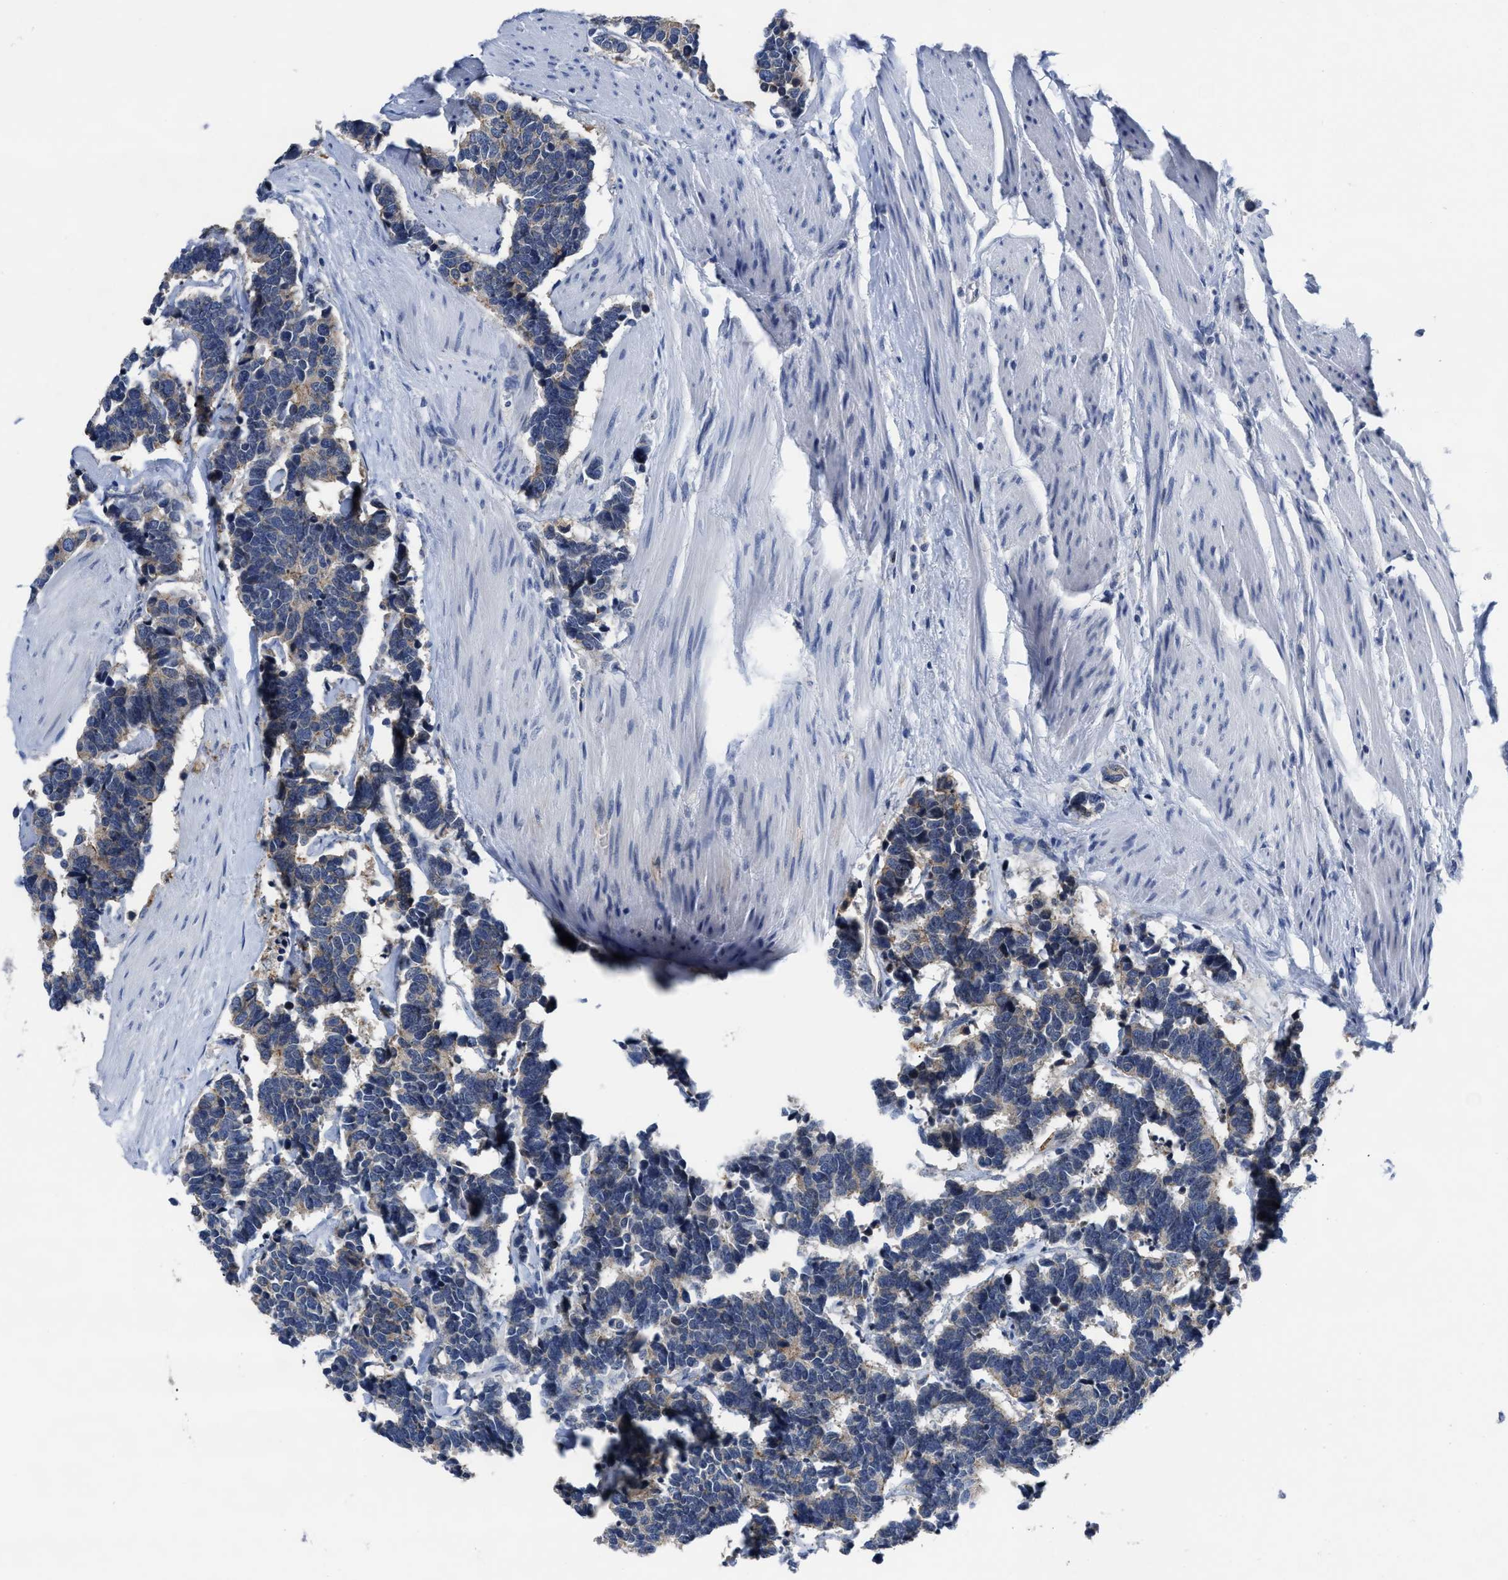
{"staining": {"intensity": "weak", "quantity": "<25%", "location": "cytoplasmic/membranous"}, "tissue": "carcinoid", "cell_type": "Tumor cells", "image_type": "cancer", "snomed": [{"axis": "morphology", "description": "Carcinoma, NOS"}, {"axis": "morphology", "description": "Carcinoid, malignant, NOS"}, {"axis": "topography", "description": "Urinary bladder"}], "caption": "High power microscopy image of an IHC histopathology image of carcinoid, revealing no significant staining in tumor cells.", "gene": "GHITM", "patient": {"sex": "male", "age": 57}}